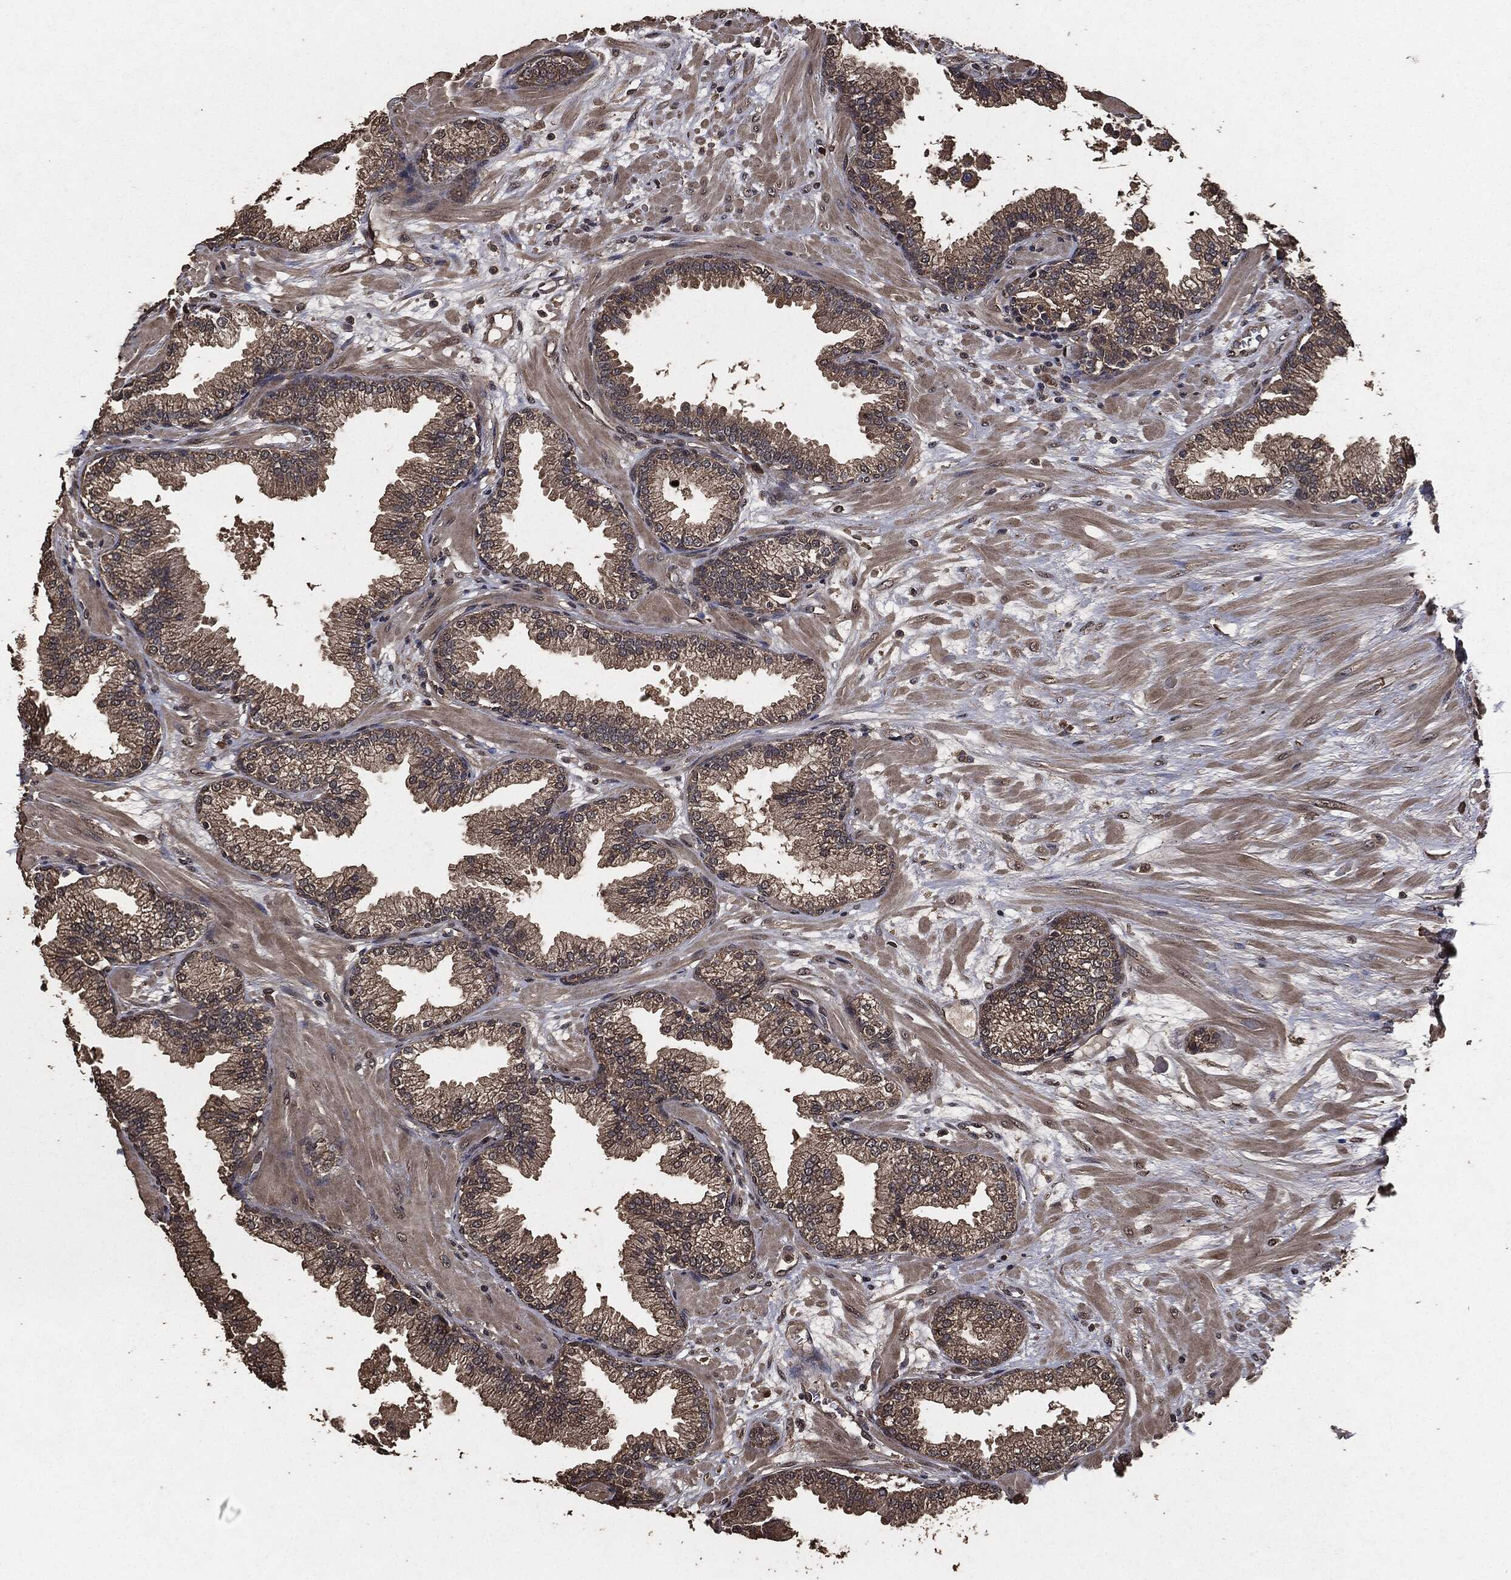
{"staining": {"intensity": "weak", "quantity": ">75%", "location": "cytoplasmic/membranous"}, "tissue": "prostate", "cell_type": "Glandular cells", "image_type": "normal", "snomed": [{"axis": "morphology", "description": "Normal tissue, NOS"}, {"axis": "topography", "description": "Prostate"}], "caption": "Immunohistochemistry (IHC) histopathology image of benign prostate stained for a protein (brown), which exhibits low levels of weak cytoplasmic/membranous positivity in approximately >75% of glandular cells.", "gene": "AKT1S1", "patient": {"sex": "male", "age": 64}}